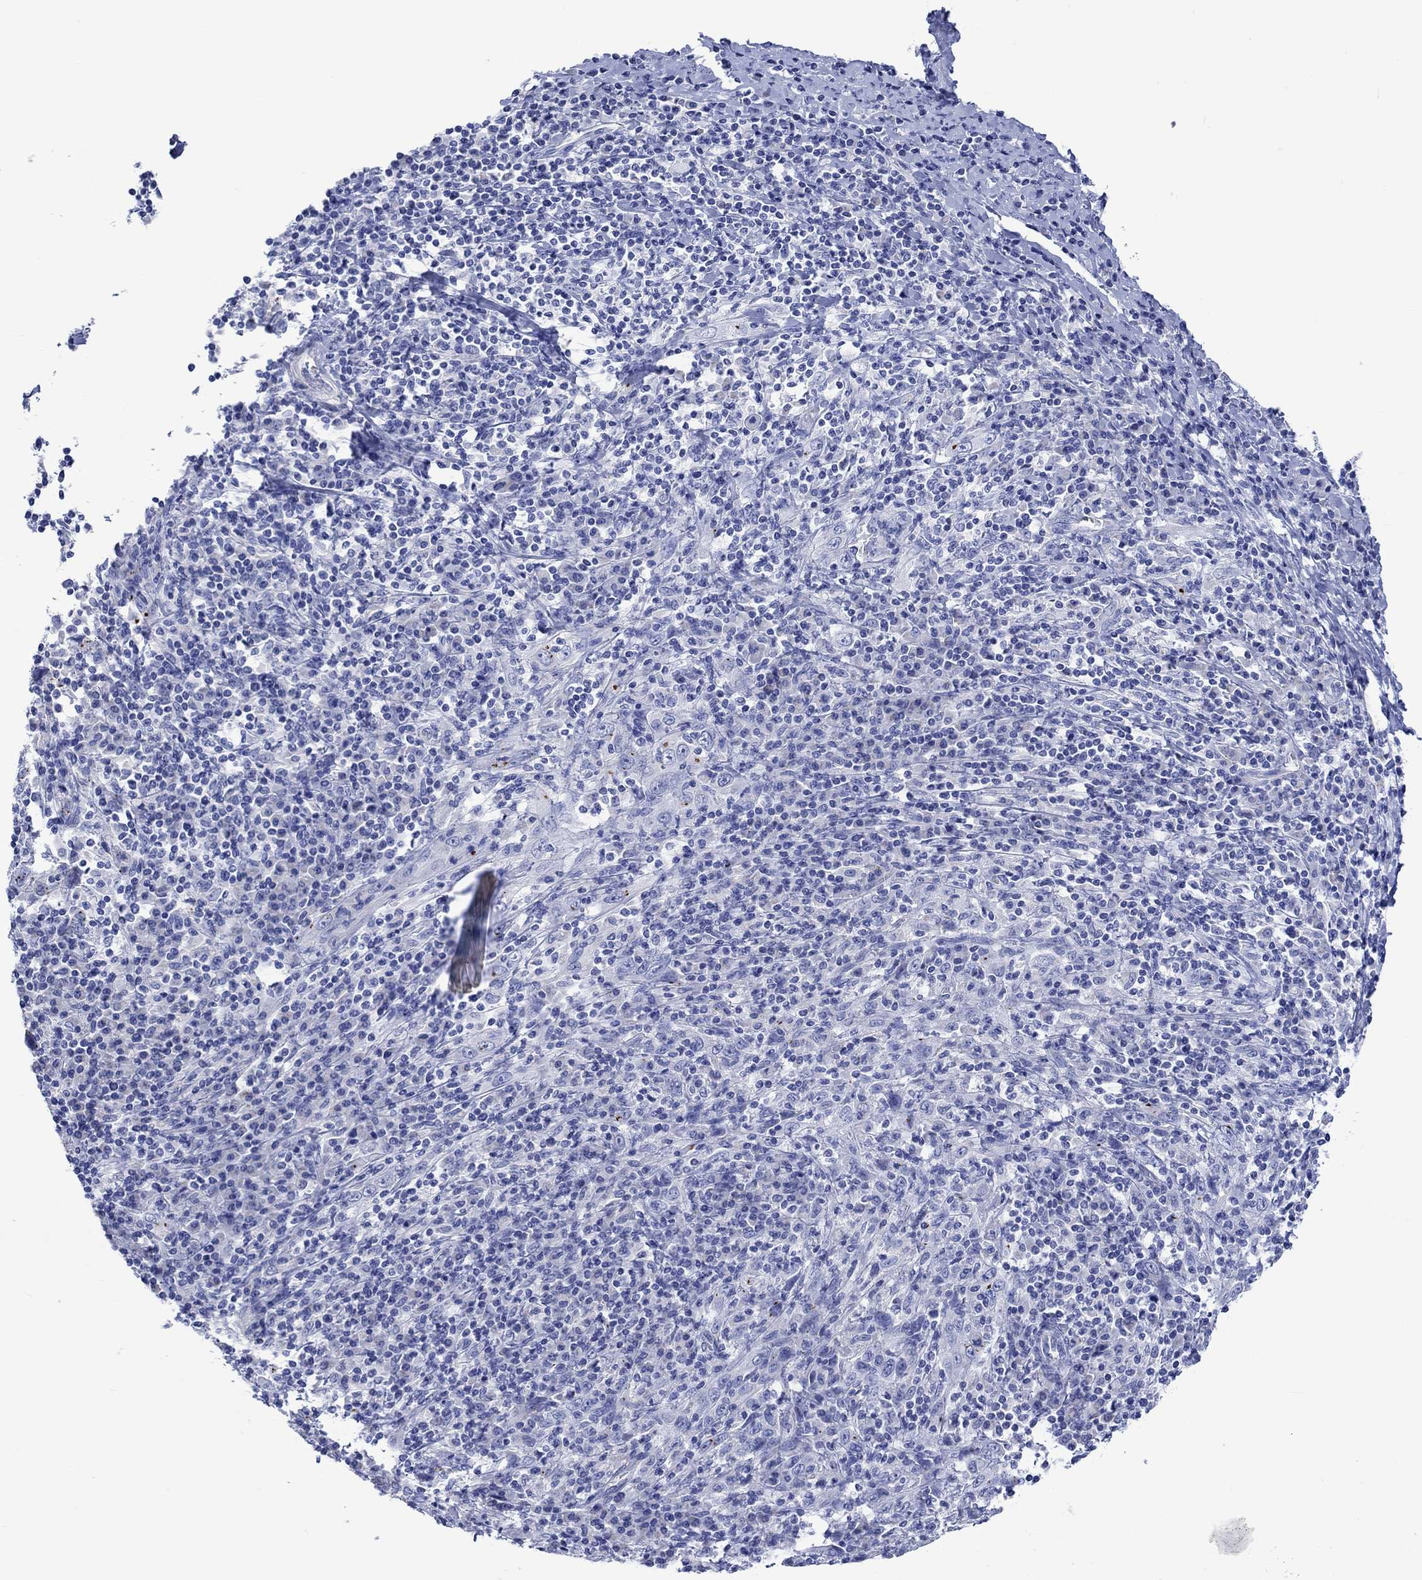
{"staining": {"intensity": "negative", "quantity": "none", "location": "none"}, "tissue": "cervical cancer", "cell_type": "Tumor cells", "image_type": "cancer", "snomed": [{"axis": "morphology", "description": "Squamous cell carcinoma, NOS"}, {"axis": "topography", "description": "Cervix"}], "caption": "Squamous cell carcinoma (cervical) was stained to show a protein in brown. There is no significant positivity in tumor cells.", "gene": "CPLX2", "patient": {"sex": "female", "age": 46}}